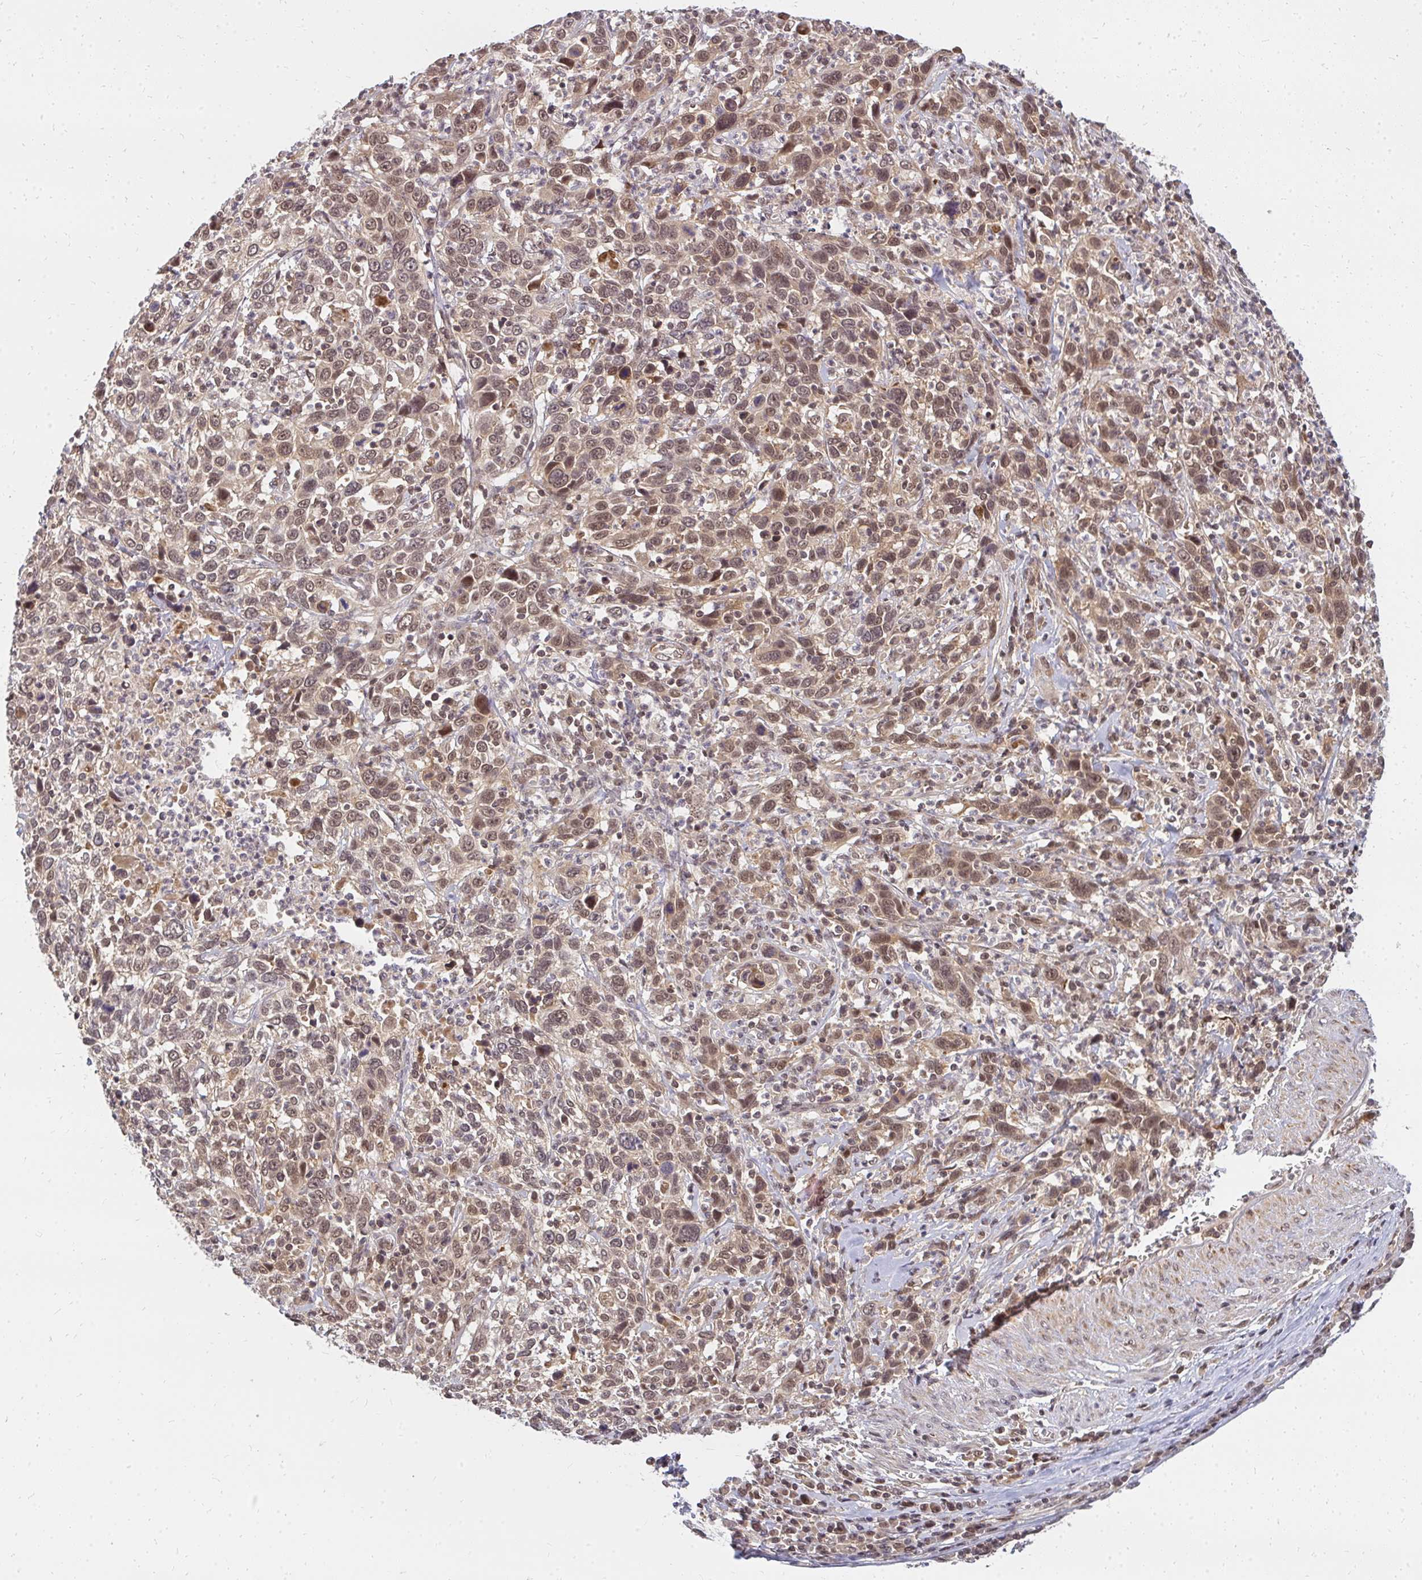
{"staining": {"intensity": "moderate", "quantity": "25%-75%", "location": "nuclear"}, "tissue": "cervical cancer", "cell_type": "Tumor cells", "image_type": "cancer", "snomed": [{"axis": "morphology", "description": "Squamous cell carcinoma, NOS"}, {"axis": "topography", "description": "Cervix"}], "caption": "Immunohistochemical staining of human cervical cancer (squamous cell carcinoma) displays medium levels of moderate nuclear protein staining in approximately 25%-75% of tumor cells. (brown staining indicates protein expression, while blue staining denotes nuclei).", "gene": "GTF3C6", "patient": {"sex": "female", "age": 46}}